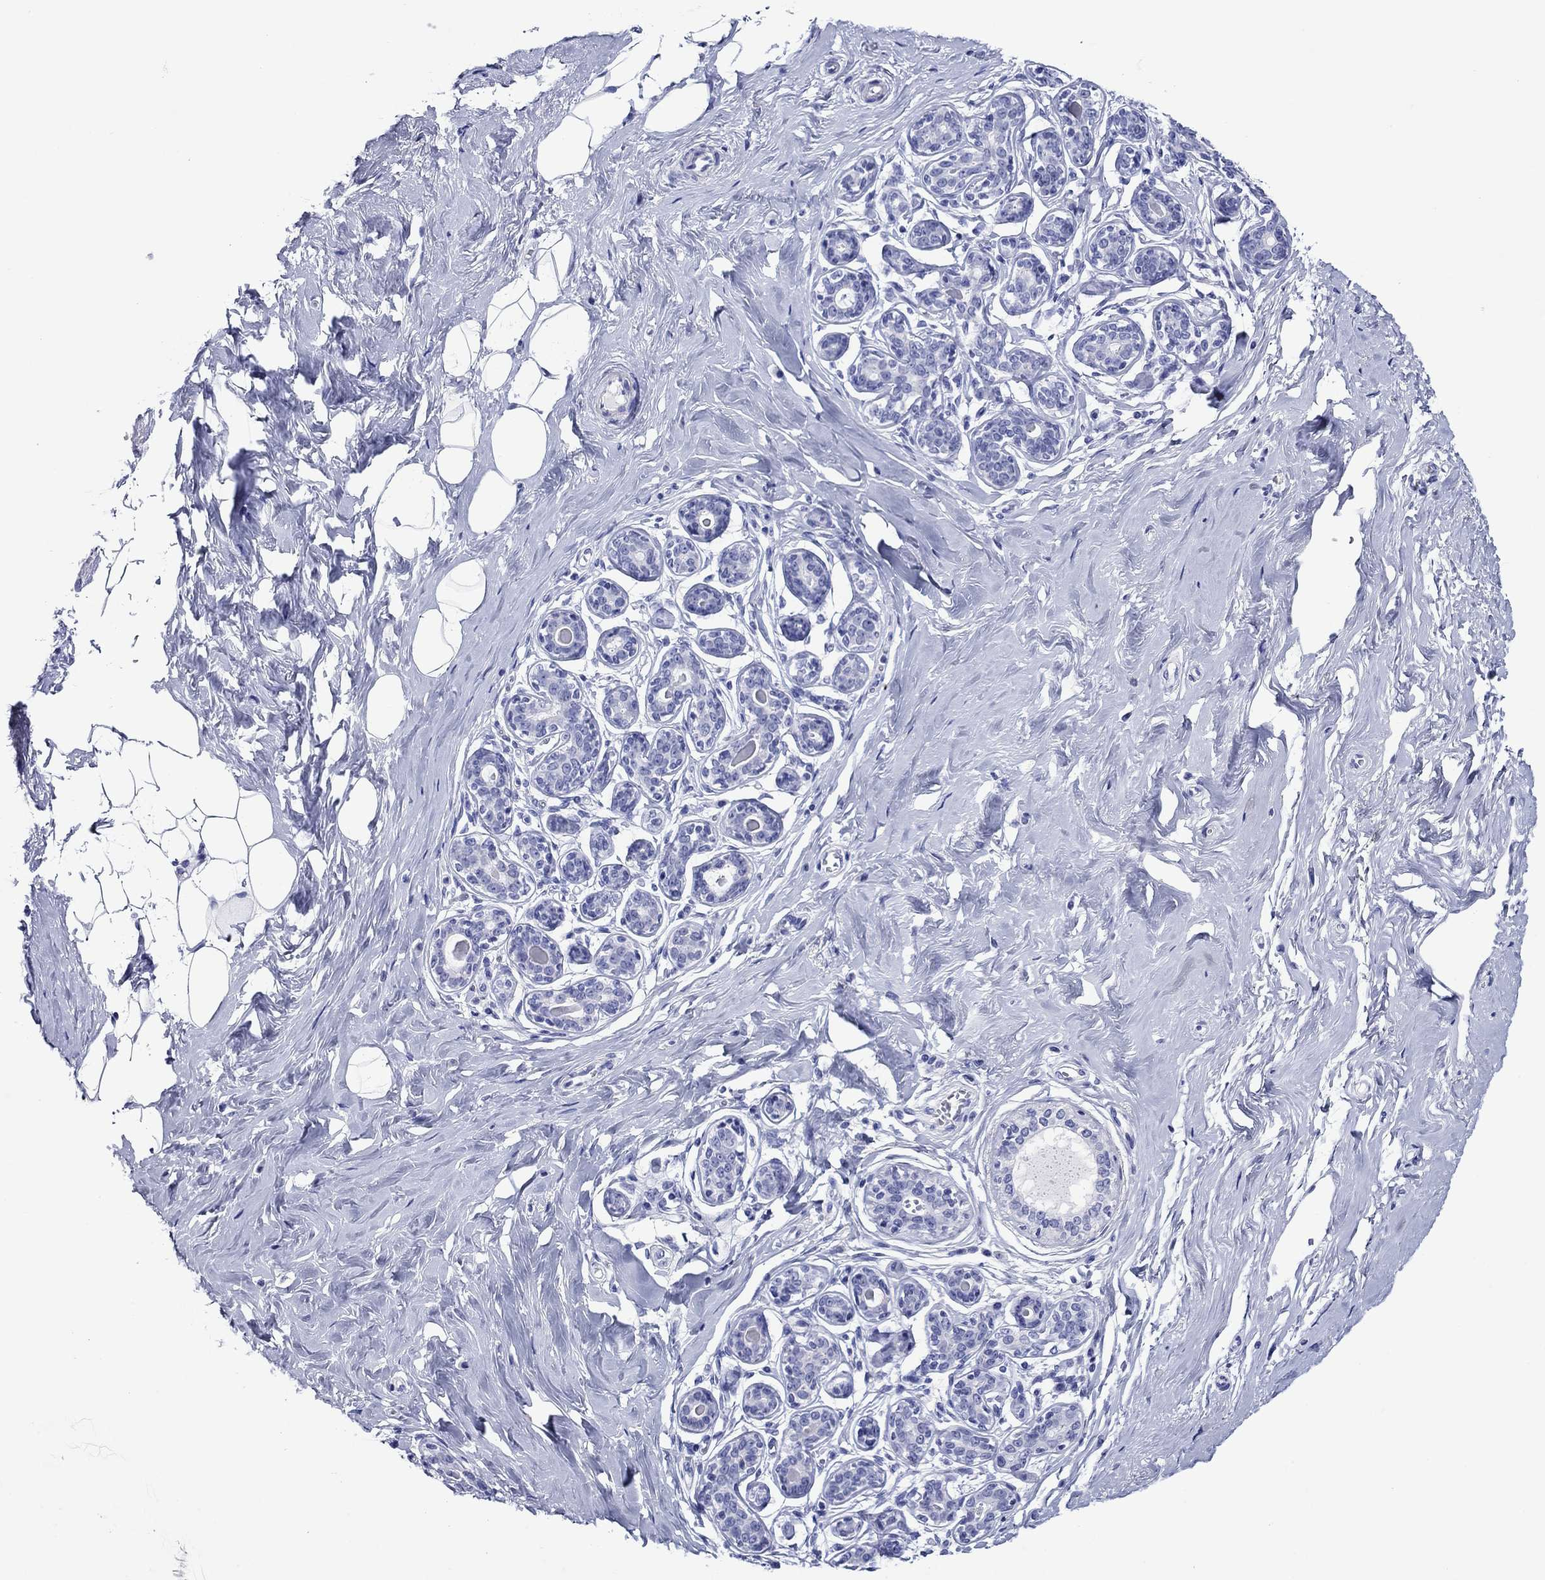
{"staining": {"intensity": "negative", "quantity": "none", "location": "none"}, "tissue": "breast", "cell_type": "Adipocytes", "image_type": "normal", "snomed": [{"axis": "morphology", "description": "Normal tissue, NOS"}, {"axis": "topography", "description": "Skin"}, {"axis": "topography", "description": "Breast"}], "caption": "DAB (3,3'-diaminobenzidine) immunohistochemical staining of benign breast displays no significant expression in adipocytes. (DAB (3,3'-diaminobenzidine) immunohistochemistry visualized using brightfield microscopy, high magnification).", "gene": "GIP", "patient": {"sex": "female", "age": 43}}